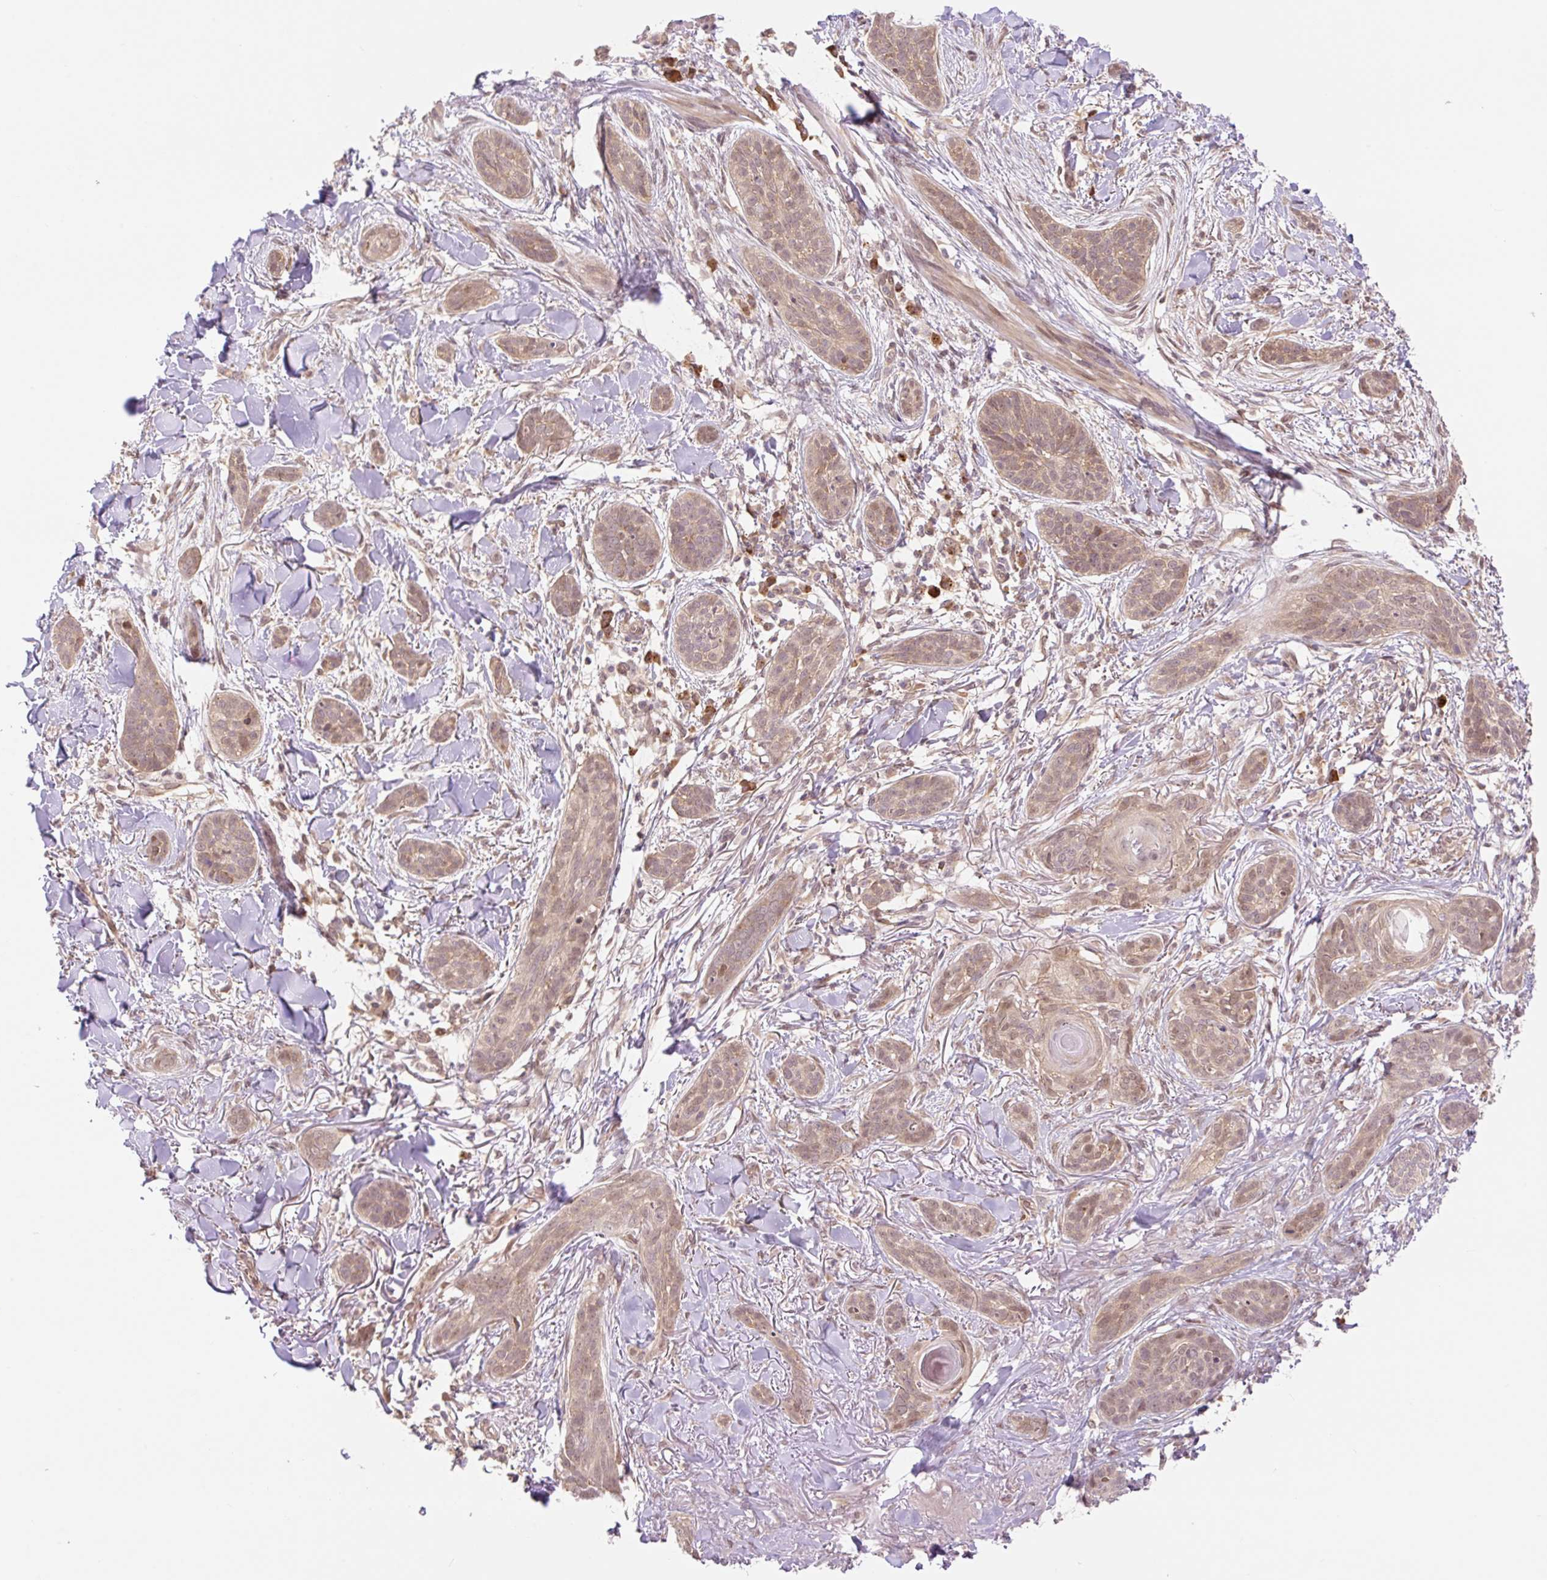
{"staining": {"intensity": "weak", "quantity": ">75%", "location": "cytoplasmic/membranous,nuclear"}, "tissue": "skin cancer", "cell_type": "Tumor cells", "image_type": "cancer", "snomed": [{"axis": "morphology", "description": "Basal cell carcinoma"}, {"axis": "topography", "description": "Skin"}], "caption": "A brown stain shows weak cytoplasmic/membranous and nuclear staining of a protein in basal cell carcinoma (skin) tumor cells. (DAB (3,3'-diaminobenzidine) = brown stain, brightfield microscopy at high magnification).", "gene": "VPS25", "patient": {"sex": "male", "age": 52}}